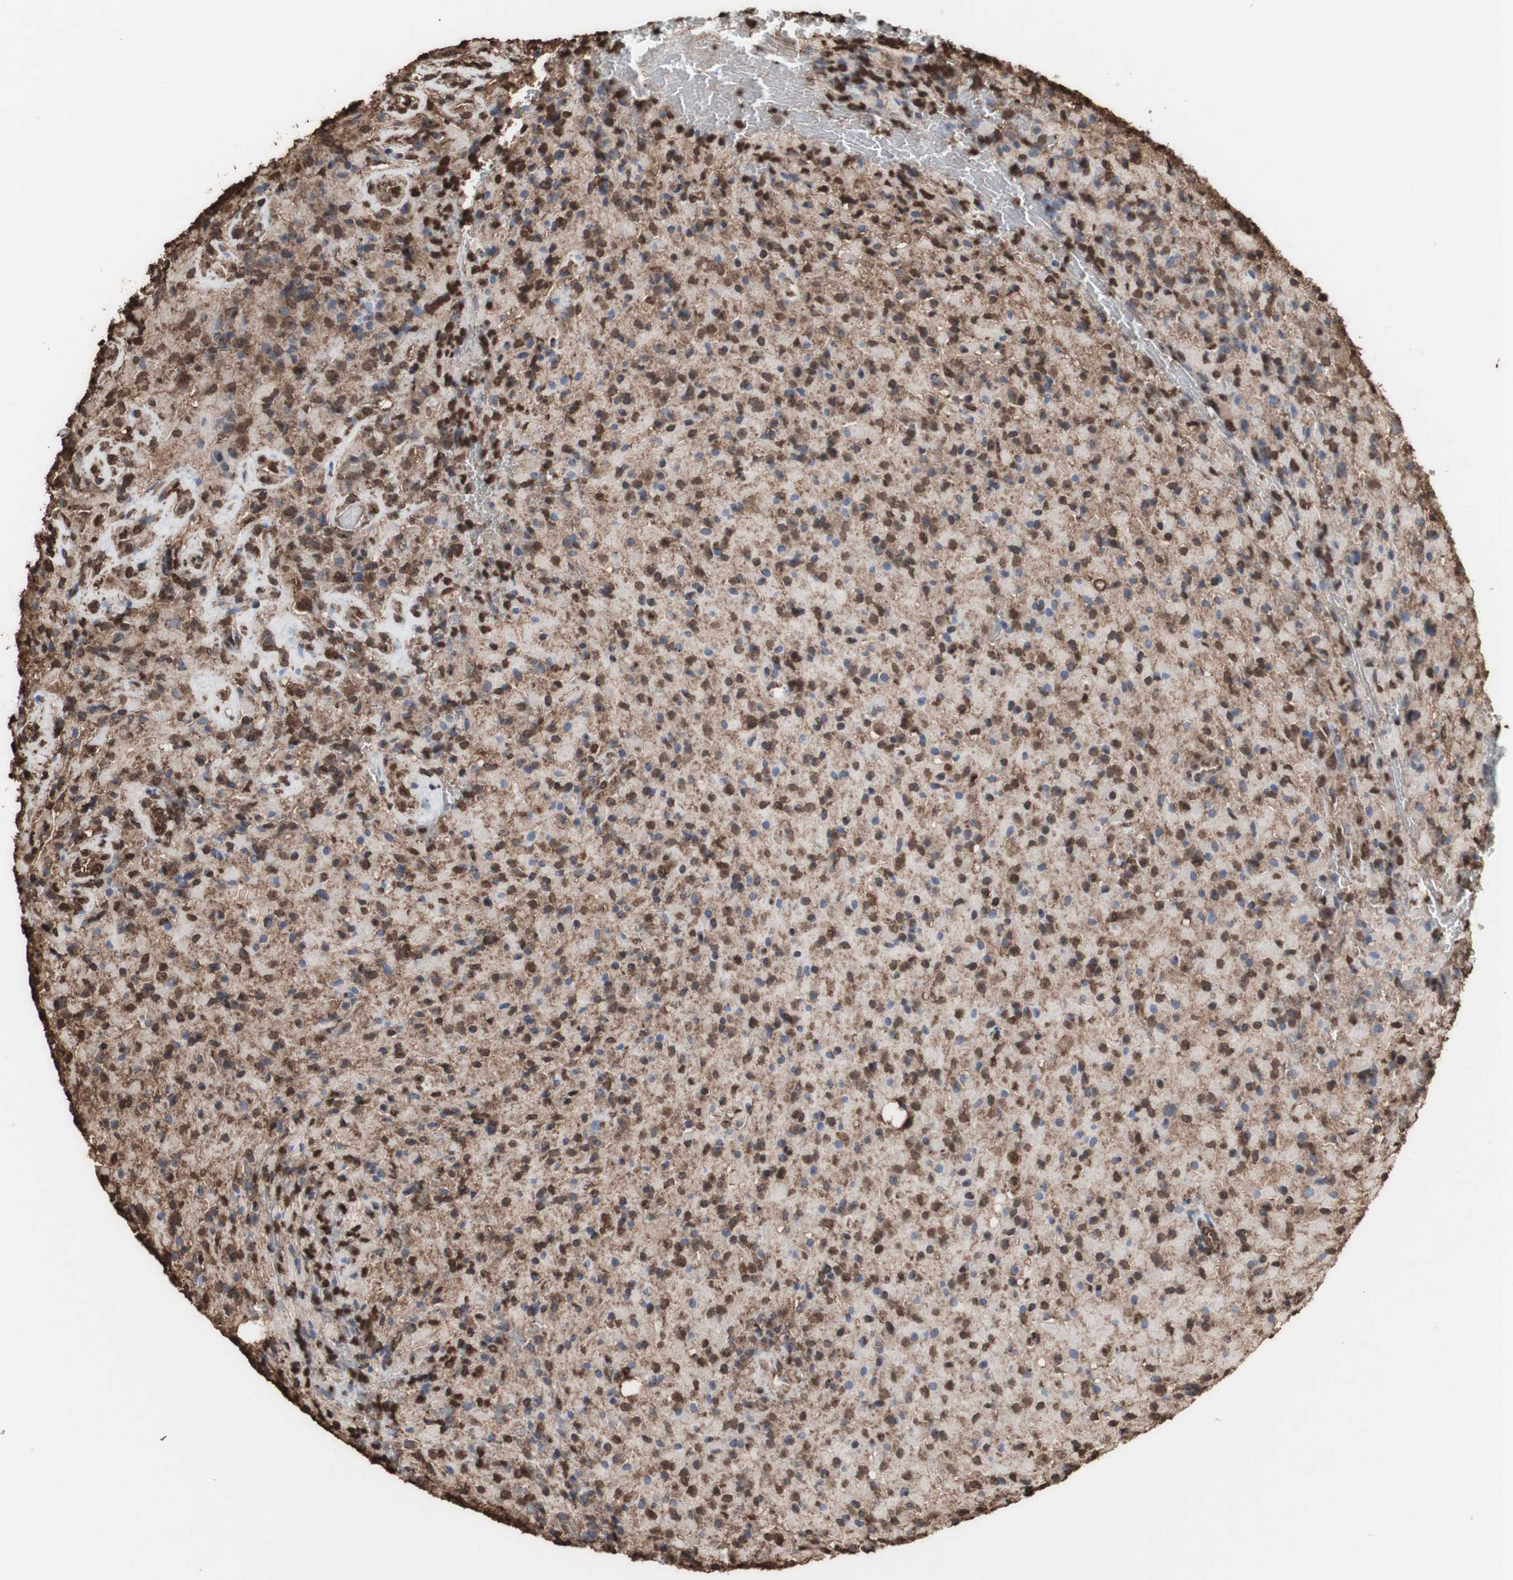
{"staining": {"intensity": "strong", "quantity": "25%-75%", "location": "cytoplasmic/membranous,nuclear"}, "tissue": "glioma", "cell_type": "Tumor cells", "image_type": "cancer", "snomed": [{"axis": "morphology", "description": "Glioma, malignant, High grade"}, {"axis": "topography", "description": "Brain"}], "caption": "Glioma stained for a protein exhibits strong cytoplasmic/membranous and nuclear positivity in tumor cells.", "gene": "PIDD1", "patient": {"sex": "male", "age": 71}}